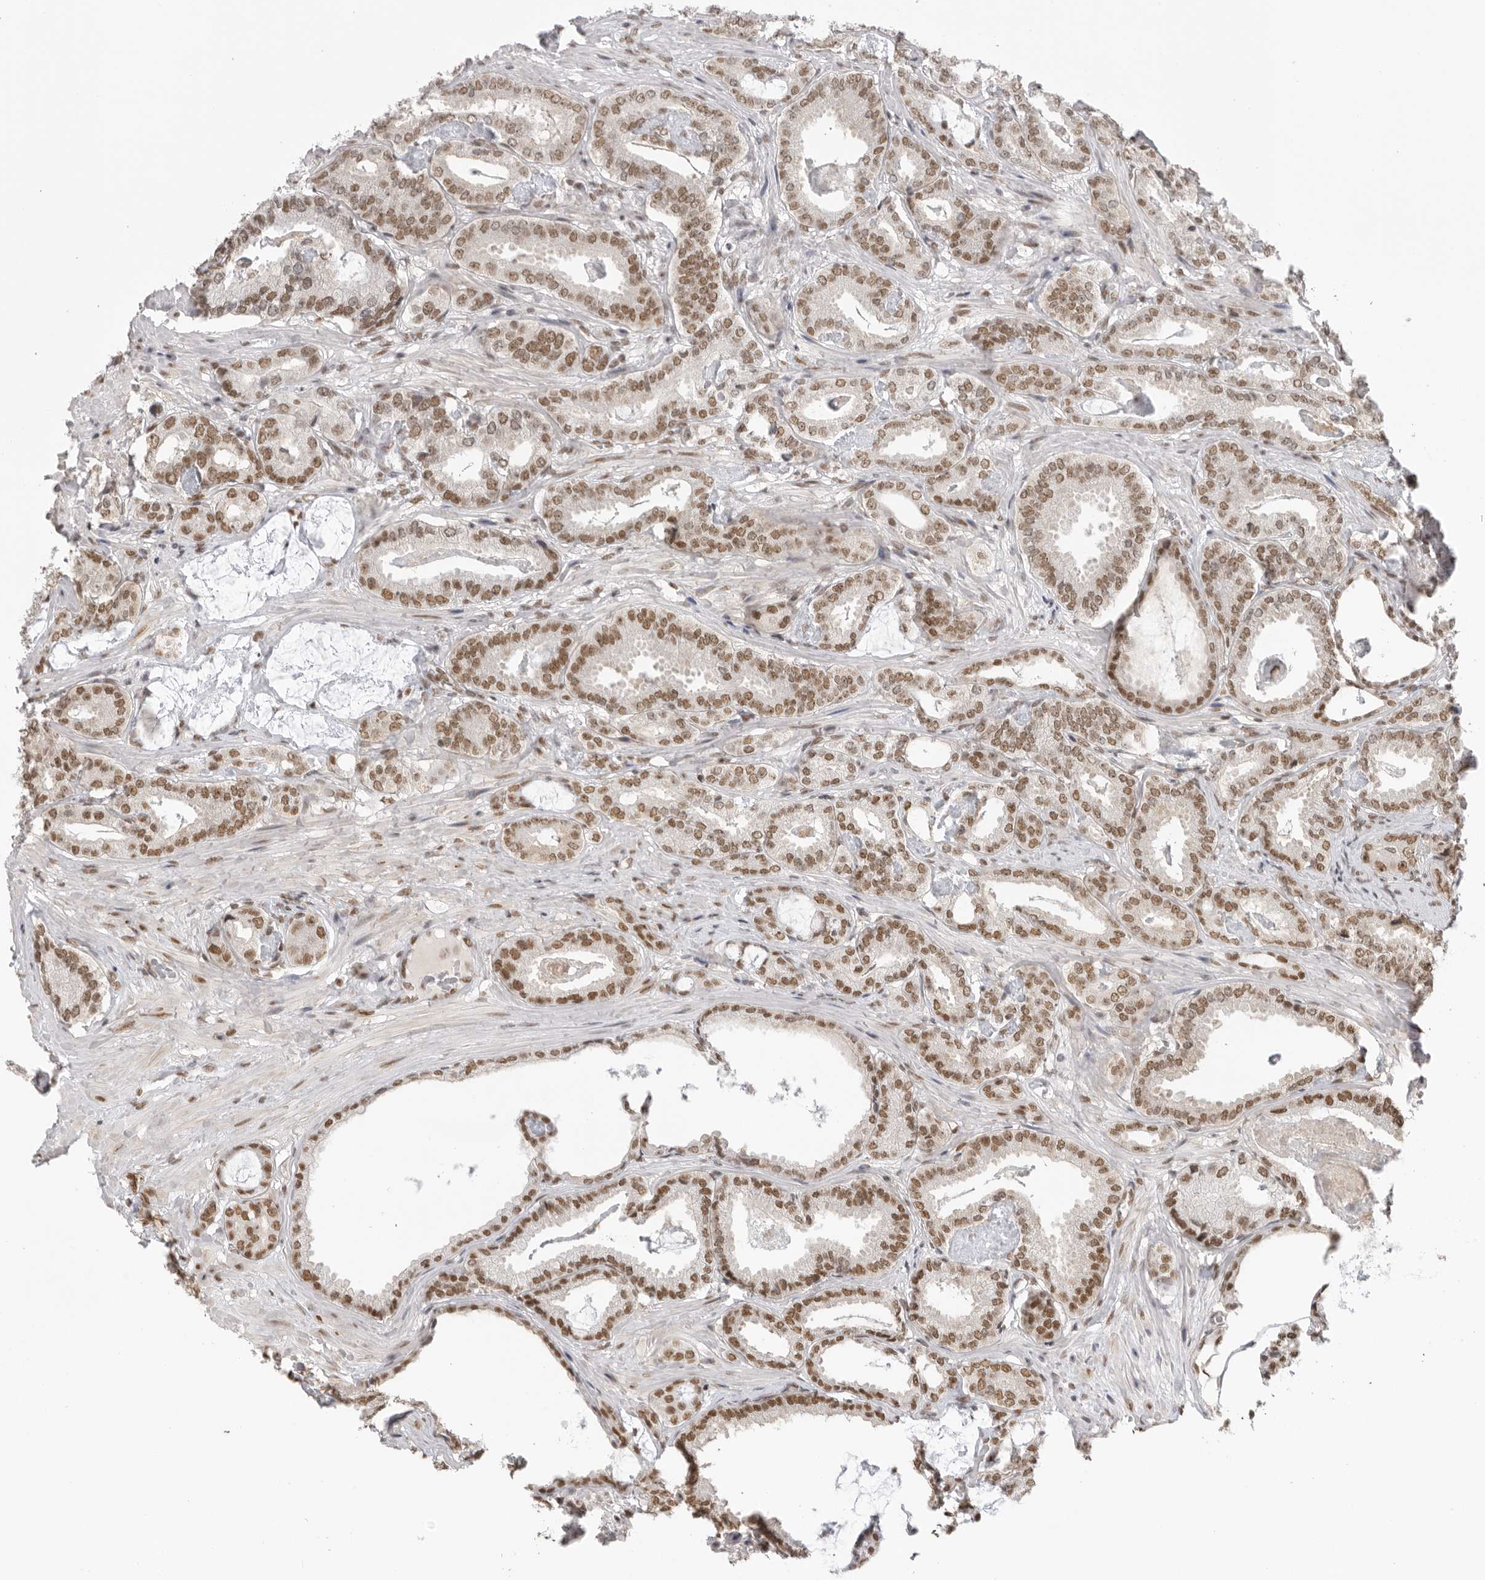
{"staining": {"intensity": "moderate", "quantity": ">75%", "location": "nuclear"}, "tissue": "prostate cancer", "cell_type": "Tumor cells", "image_type": "cancer", "snomed": [{"axis": "morphology", "description": "Adenocarcinoma, Low grade"}, {"axis": "topography", "description": "Prostate"}], "caption": "Protein staining exhibits moderate nuclear positivity in approximately >75% of tumor cells in low-grade adenocarcinoma (prostate). (DAB = brown stain, brightfield microscopy at high magnification).", "gene": "RPA2", "patient": {"sex": "male", "age": 71}}